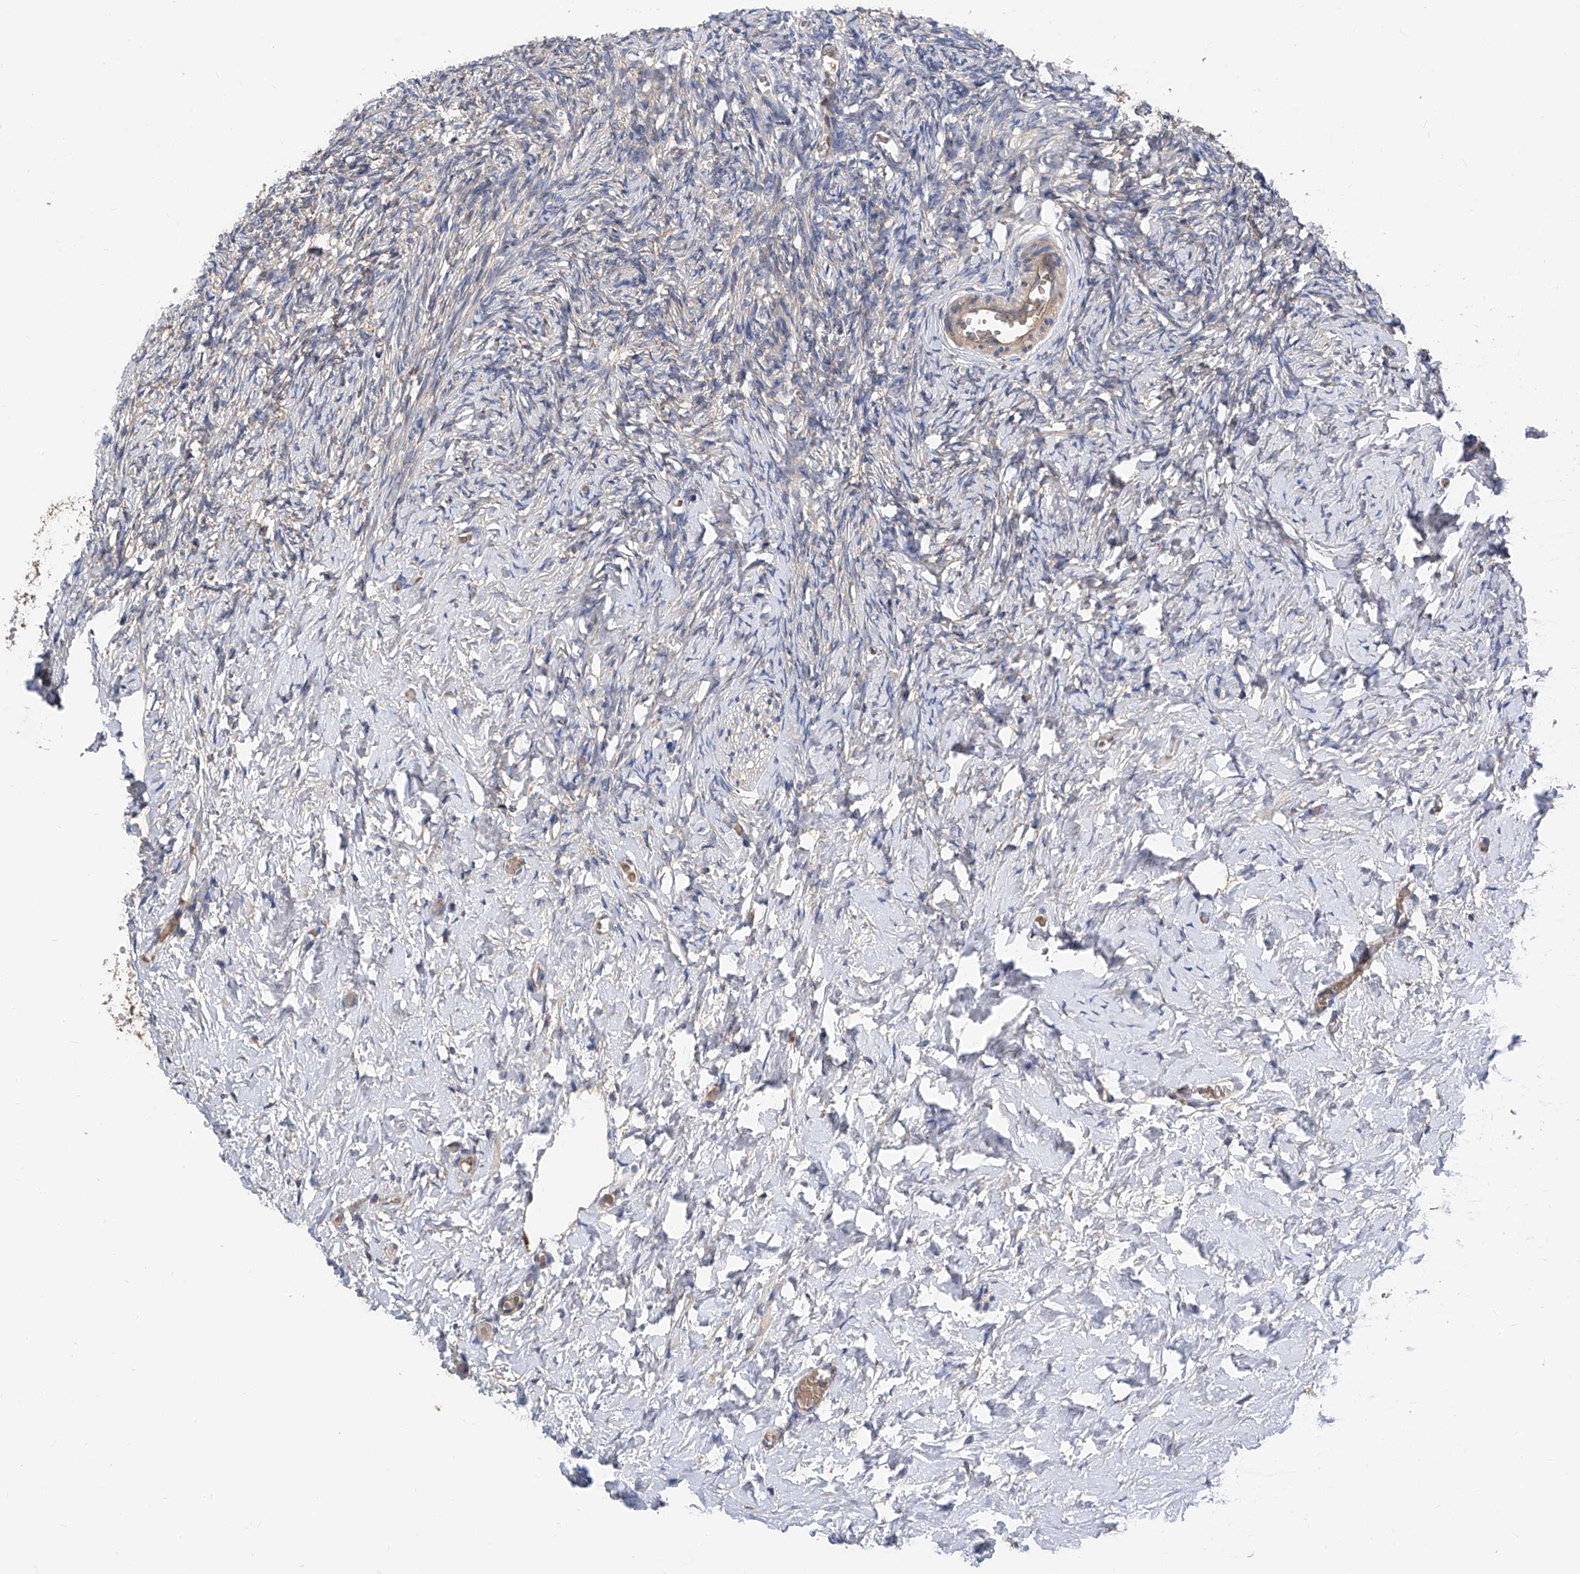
{"staining": {"intensity": "weak", "quantity": "<25%", "location": "cytoplasmic/membranous"}, "tissue": "ovary", "cell_type": "Ovarian stroma cells", "image_type": "normal", "snomed": [{"axis": "morphology", "description": "Normal tissue, NOS"}, {"axis": "topography", "description": "Ovary"}], "caption": "The image exhibits no significant expression in ovarian stroma cells of ovary. The staining was performed using DAB (3,3'-diaminobenzidine) to visualize the protein expression in brown, while the nuclei were stained in blue with hematoxylin (Magnification: 20x).", "gene": "PTK2", "patient": {"sex": "female", "age": 27}}